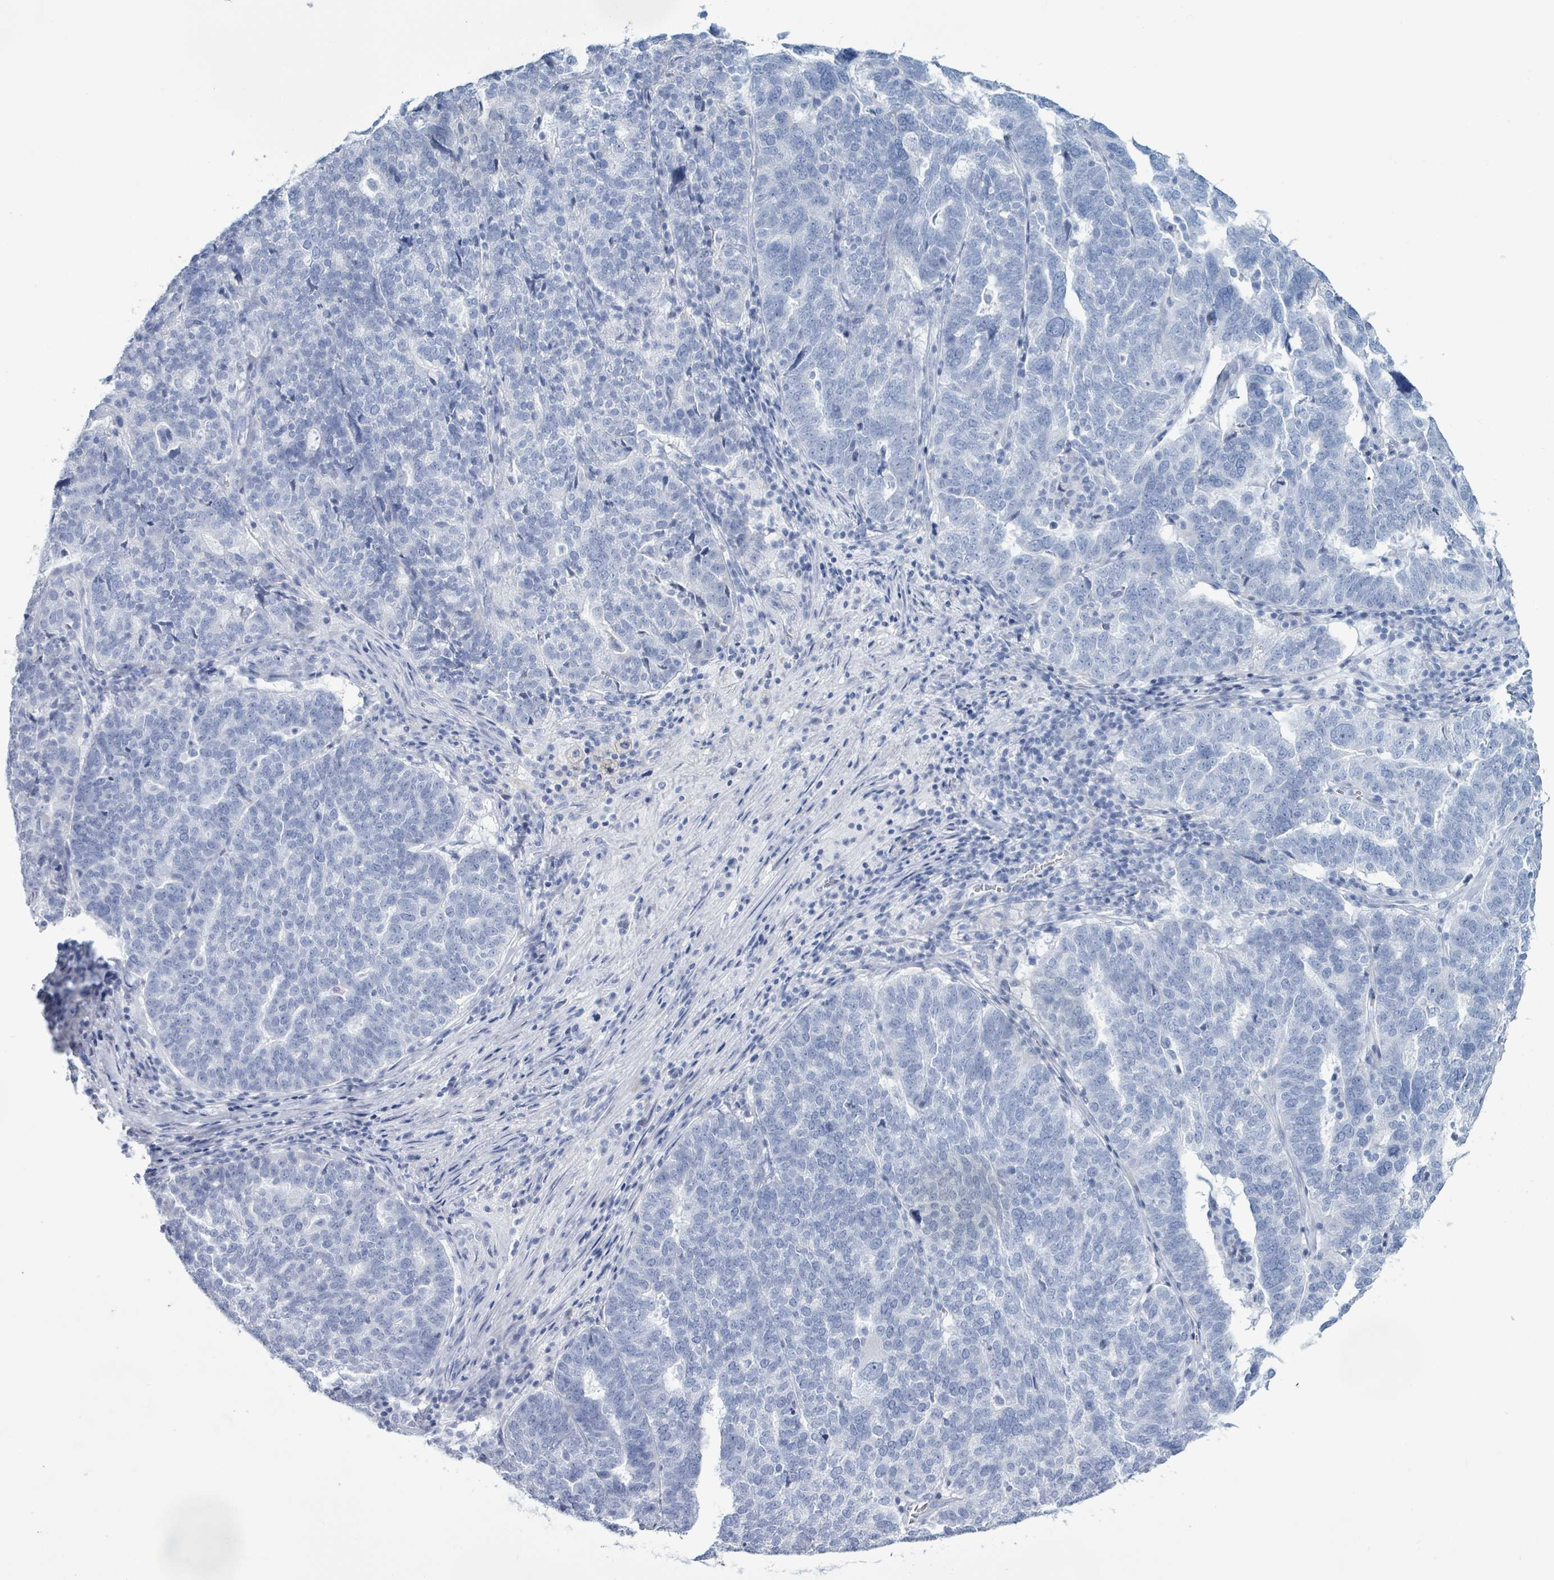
{"staining": {"intensity": "negative", "quantity": "none", "location": "none"}, "tissue": "ovarian cancer", "cell_type": "Tumor cells", "image_type": "cancer", "snomed": [{"axis": "morphology", "description": "Cystadenocarcinoma, serous, NOS"}, {"axis": "topography", "description": "Ovary"}], "caption": "Tumor cells are negative for brown protein staining in ovarian cancer.", "gene": "PGA3", "patient": {"sex": "female", "age": 59}}